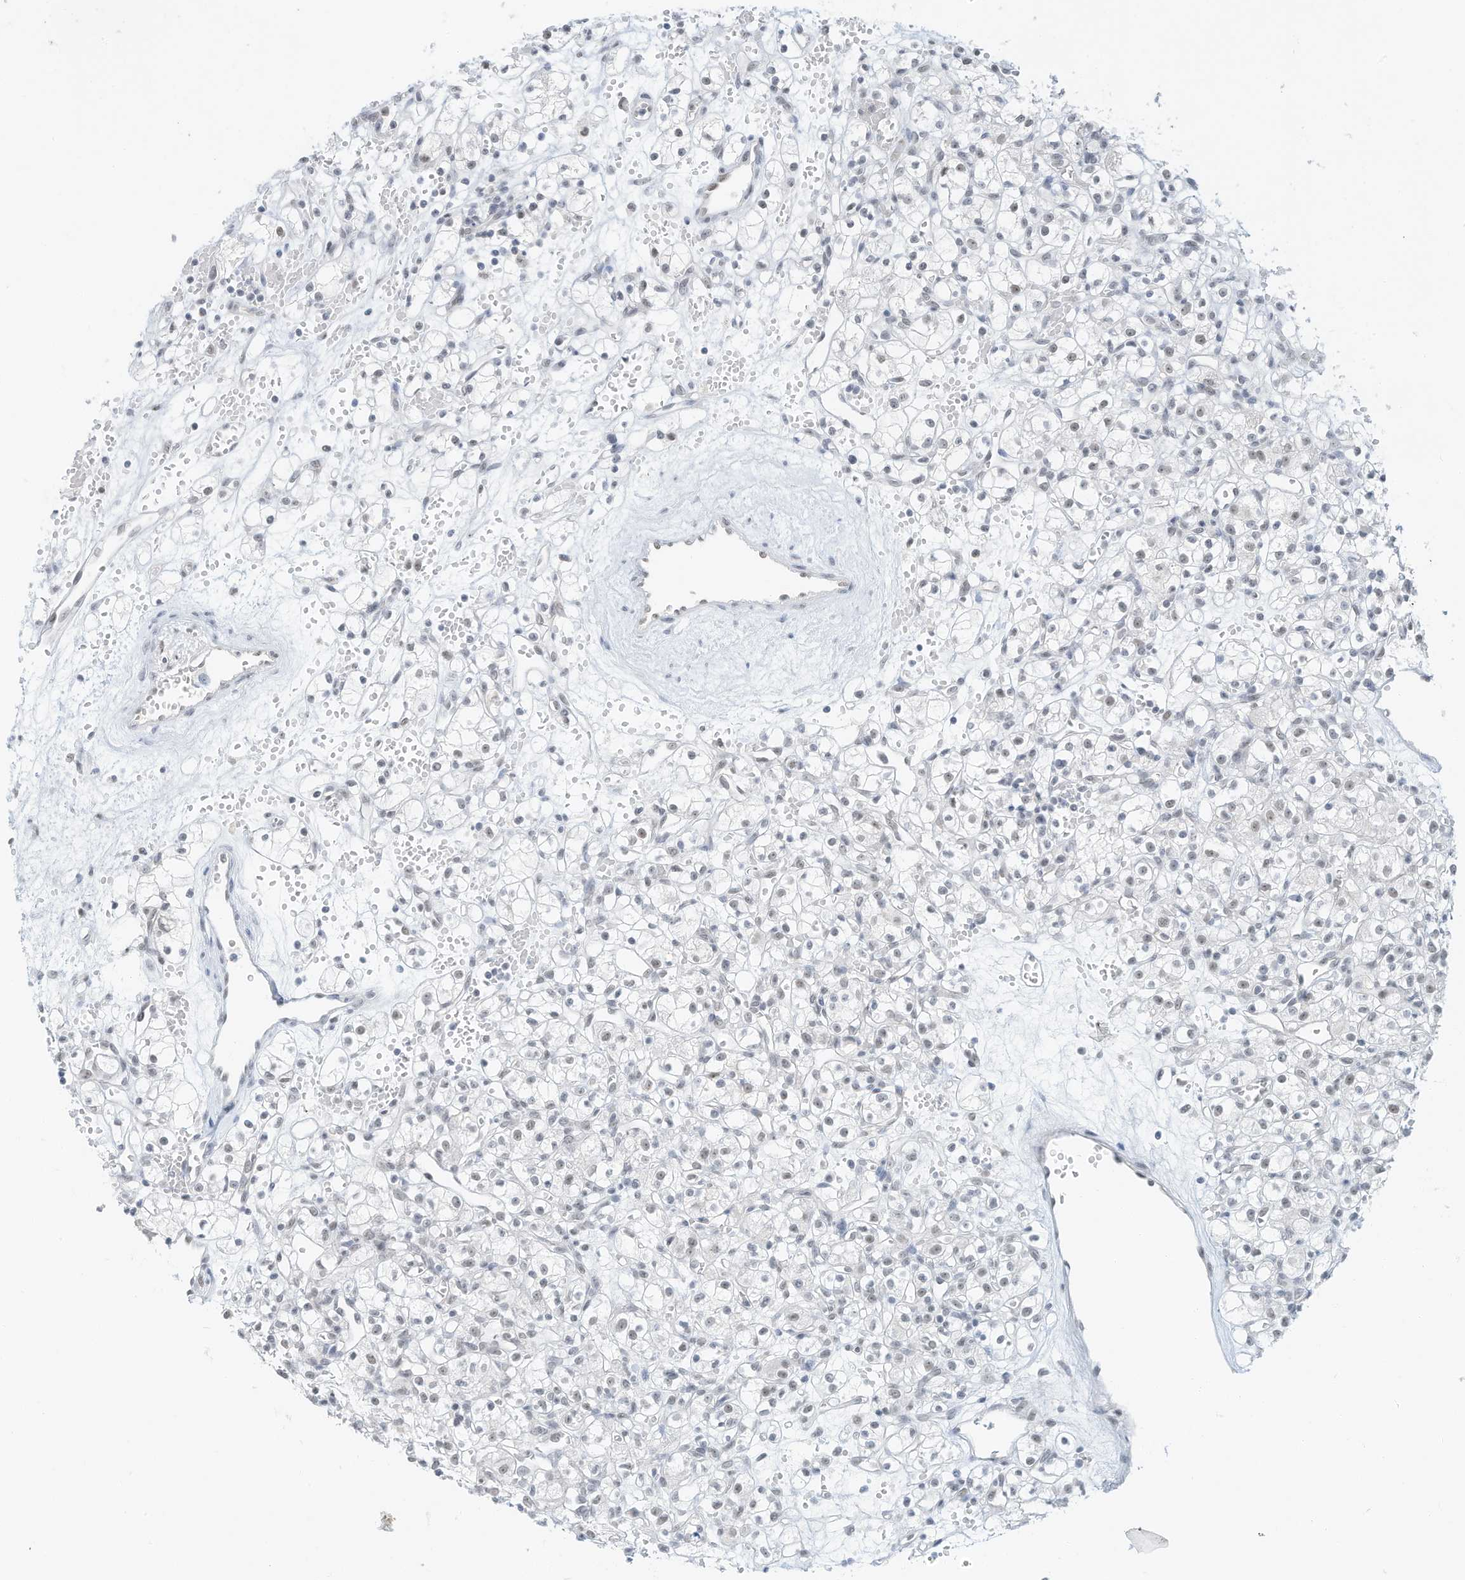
{"staining": {"intensity": "negative", "quantity": "none", "location": "none"}, "tissue": "renal cancer", "cell_type": "Tumor cells", "image_type": "cancer", "snomed": [{"axis": "morphology", "description": "Adenocarcinoma, NOS"}, {"axis": "topography", "description": "Kidney"}], "caption": "IHC image of human renal cancer (adenocarcinoma) stained for a protein (brown), which shows no positivity in tumor cells. The staining was performed using DAB (3,3'-diaminobenzidine) to visualize the protein expression in brown, while the nuclei were stained in blue with hematoxylin (Magnification: 20x).", "gene": "PGC", "patient": {"sex": "female", "age": 59}}